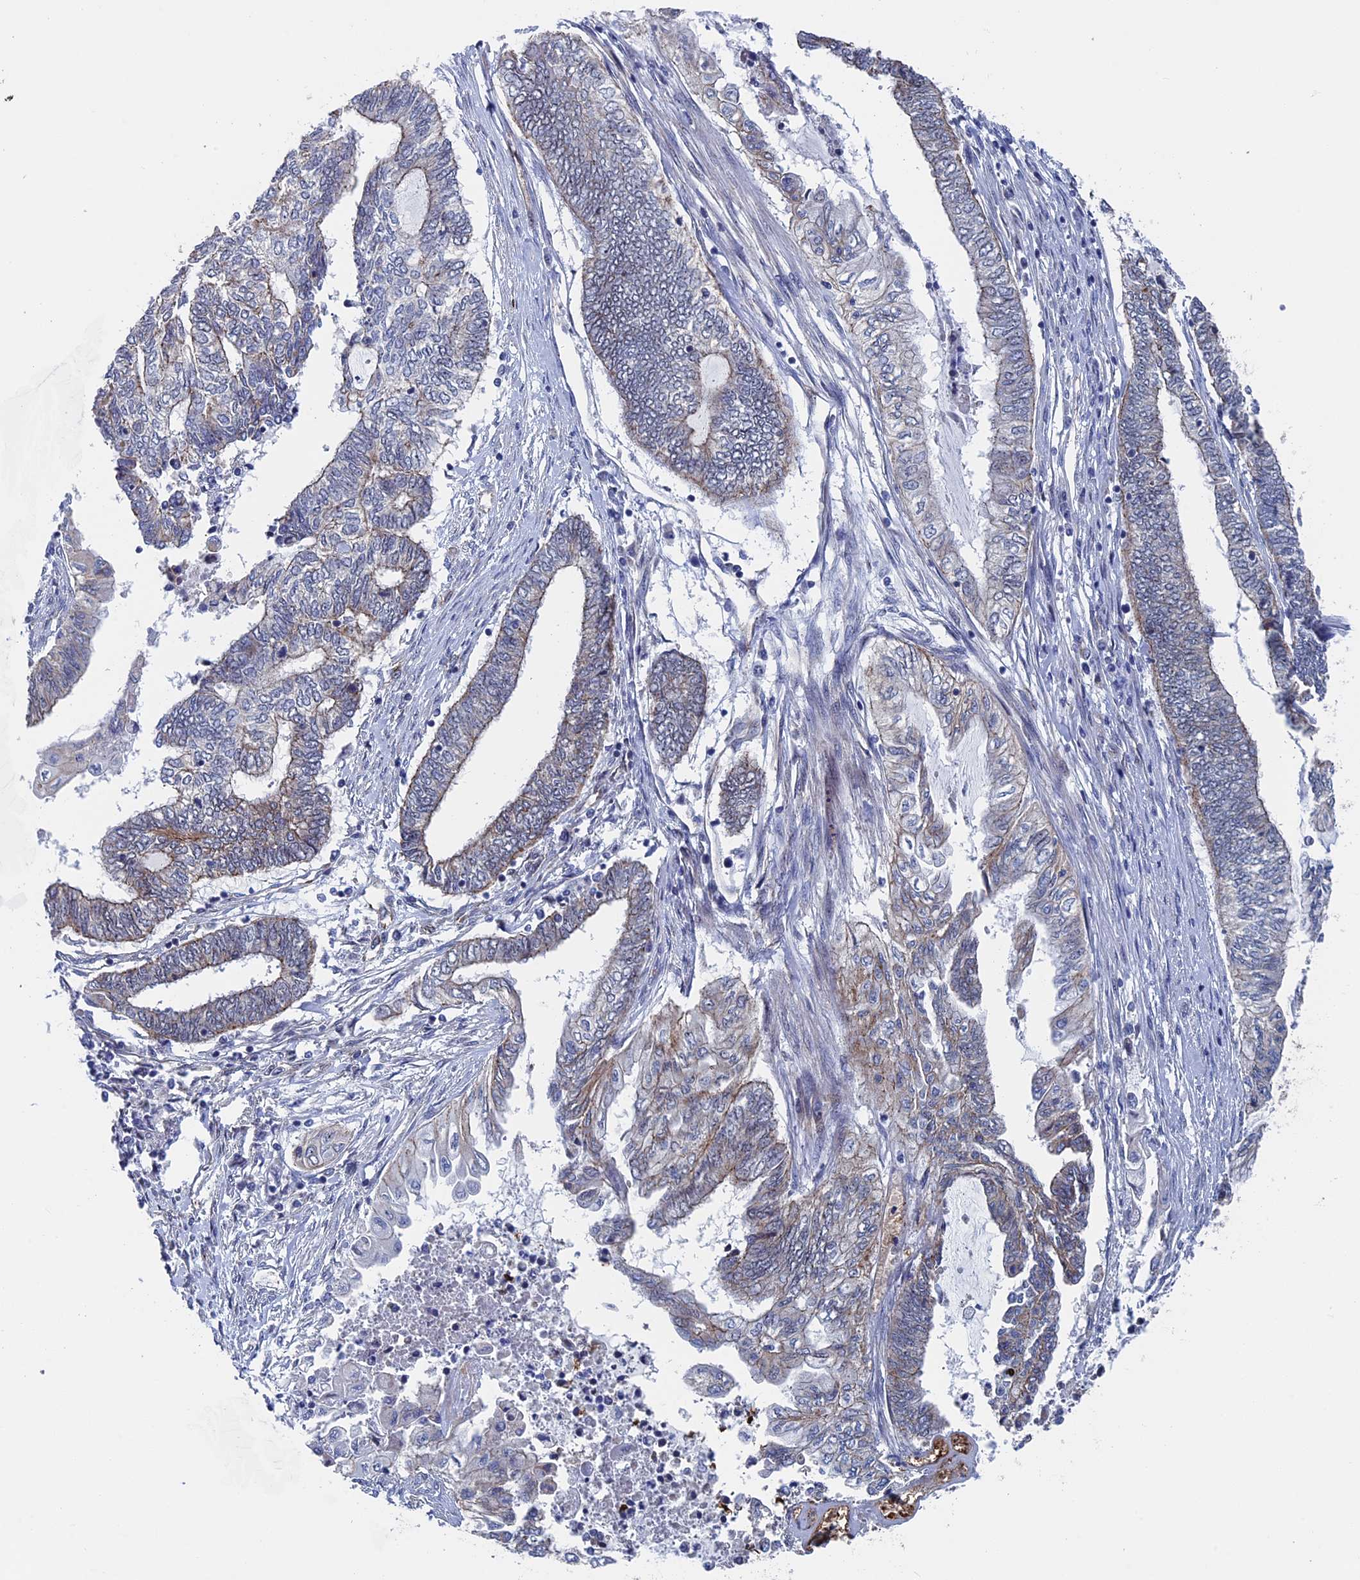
{"staining": {"intensity": "weak", "quantity": "<25%", "location": "cytoplasmic/membranous"}, "tissue": "endometrial cancer", "cell_type": "Tumor cells", "image_type": "cancer", "snomed": [{"axis": "morphology", "description": "Adenocarcinoma, NOS"}, {"axis": "topography", "description": "Uterus"}, {"axis": "topography", "description": "Endometrium"}], "caption": "Tumor cells show no significant staining in adenocarcinoma (endometrial).", "gene": "EXOSC9", "patient": {"sex": "female", "age": 70}}